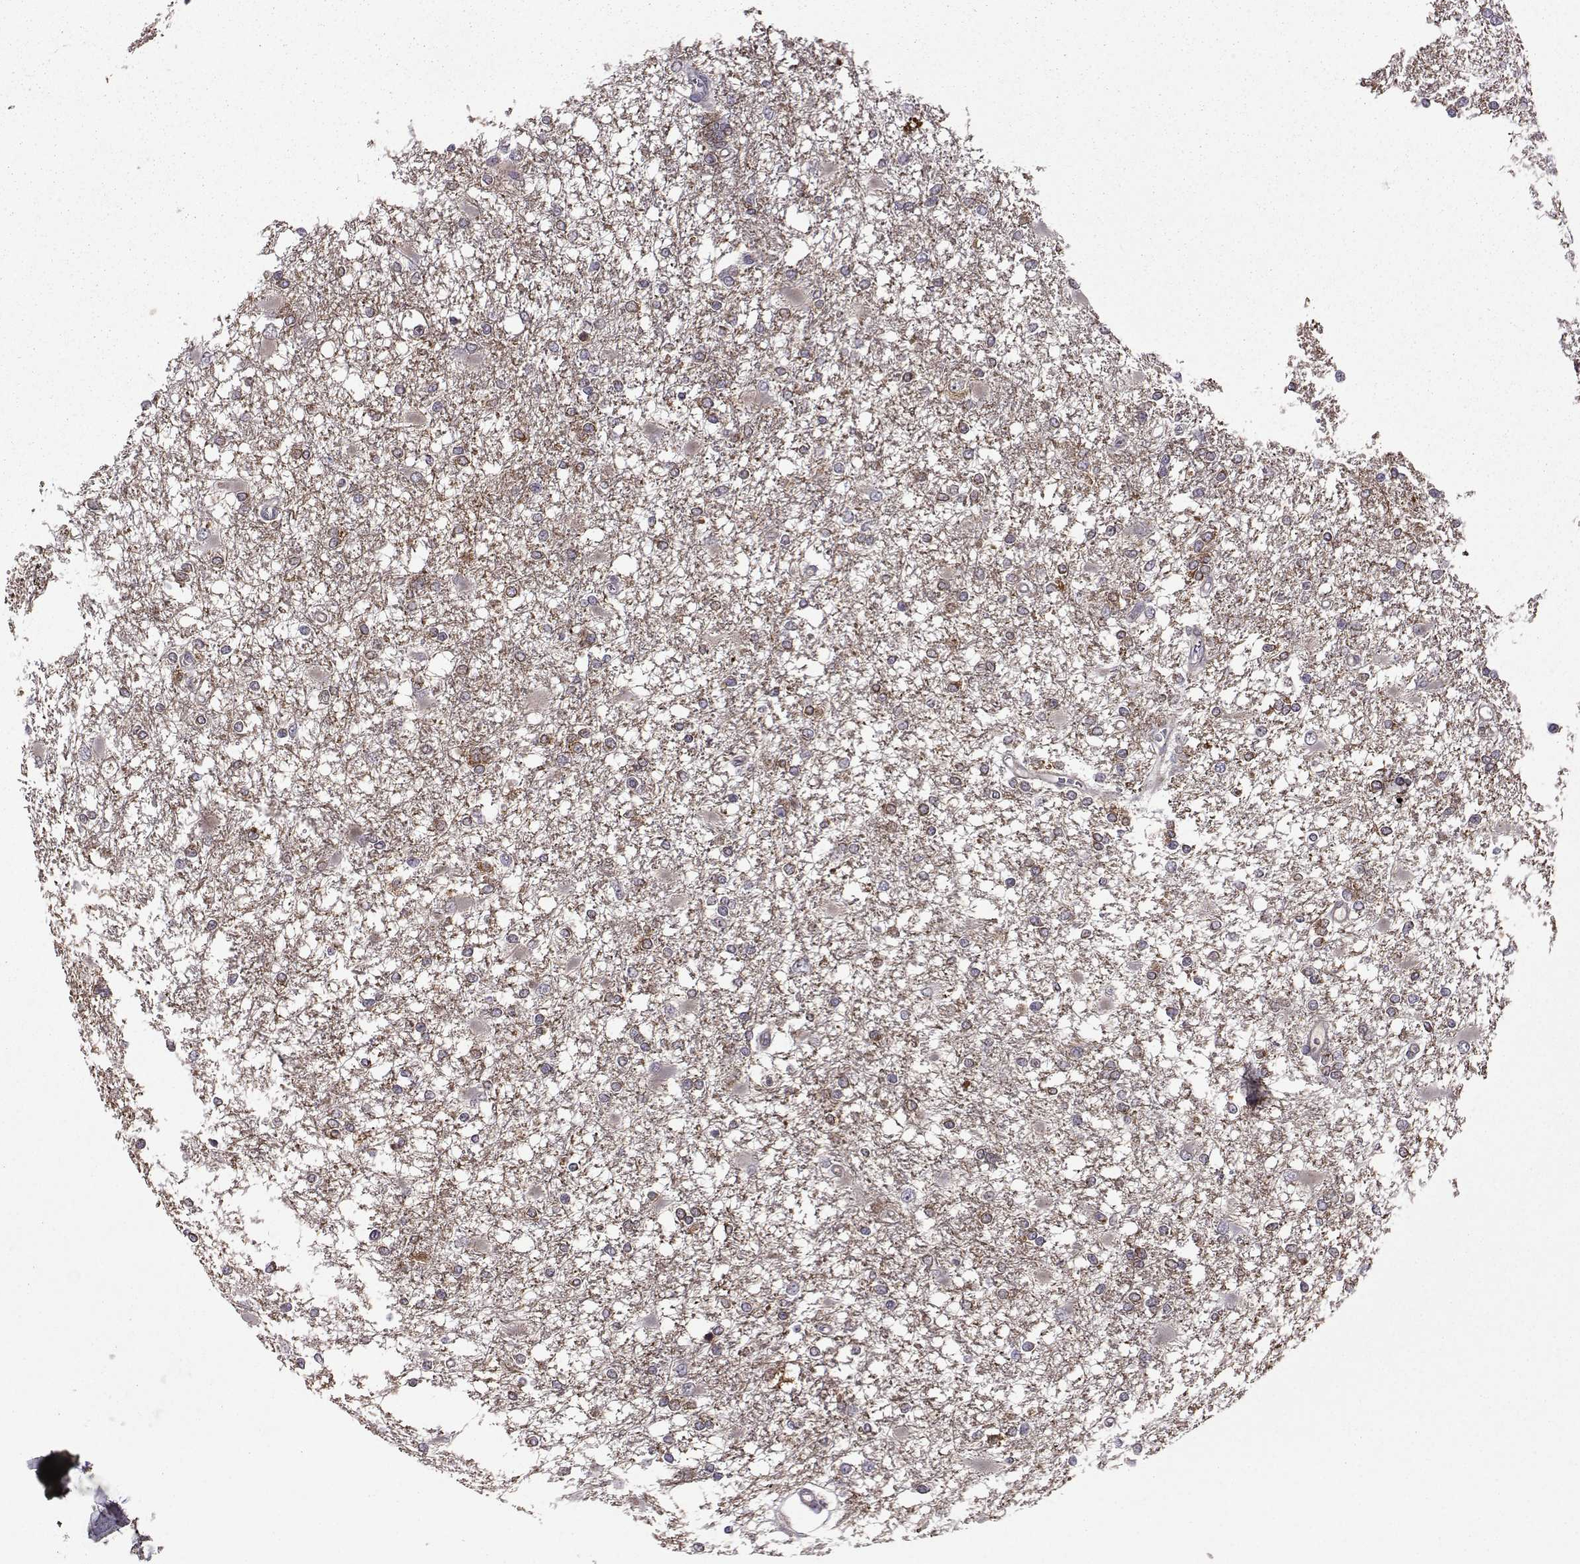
{"staining": {"intensity": "moderate", "quantity": "<25%", "location": "cytoplasmic/membranous"}, "tissue": "glioma", "cell_type": "Tumor cells", "image_type": "cancer", "snomed": [{"axis": "morphology", "description": "Glioma, malignant, High grade"}, {"axis": "topography", "description": "Cerebral cortex"}], "caption": "Brown immunohistochemical staining in human malignant glioma (high-grade) shows moderate cytoplasmic/membranous expression in approximately <25% of tumor cells.", "gene": "NECAB3", "patient": {"sex": "male", "age": 79}}